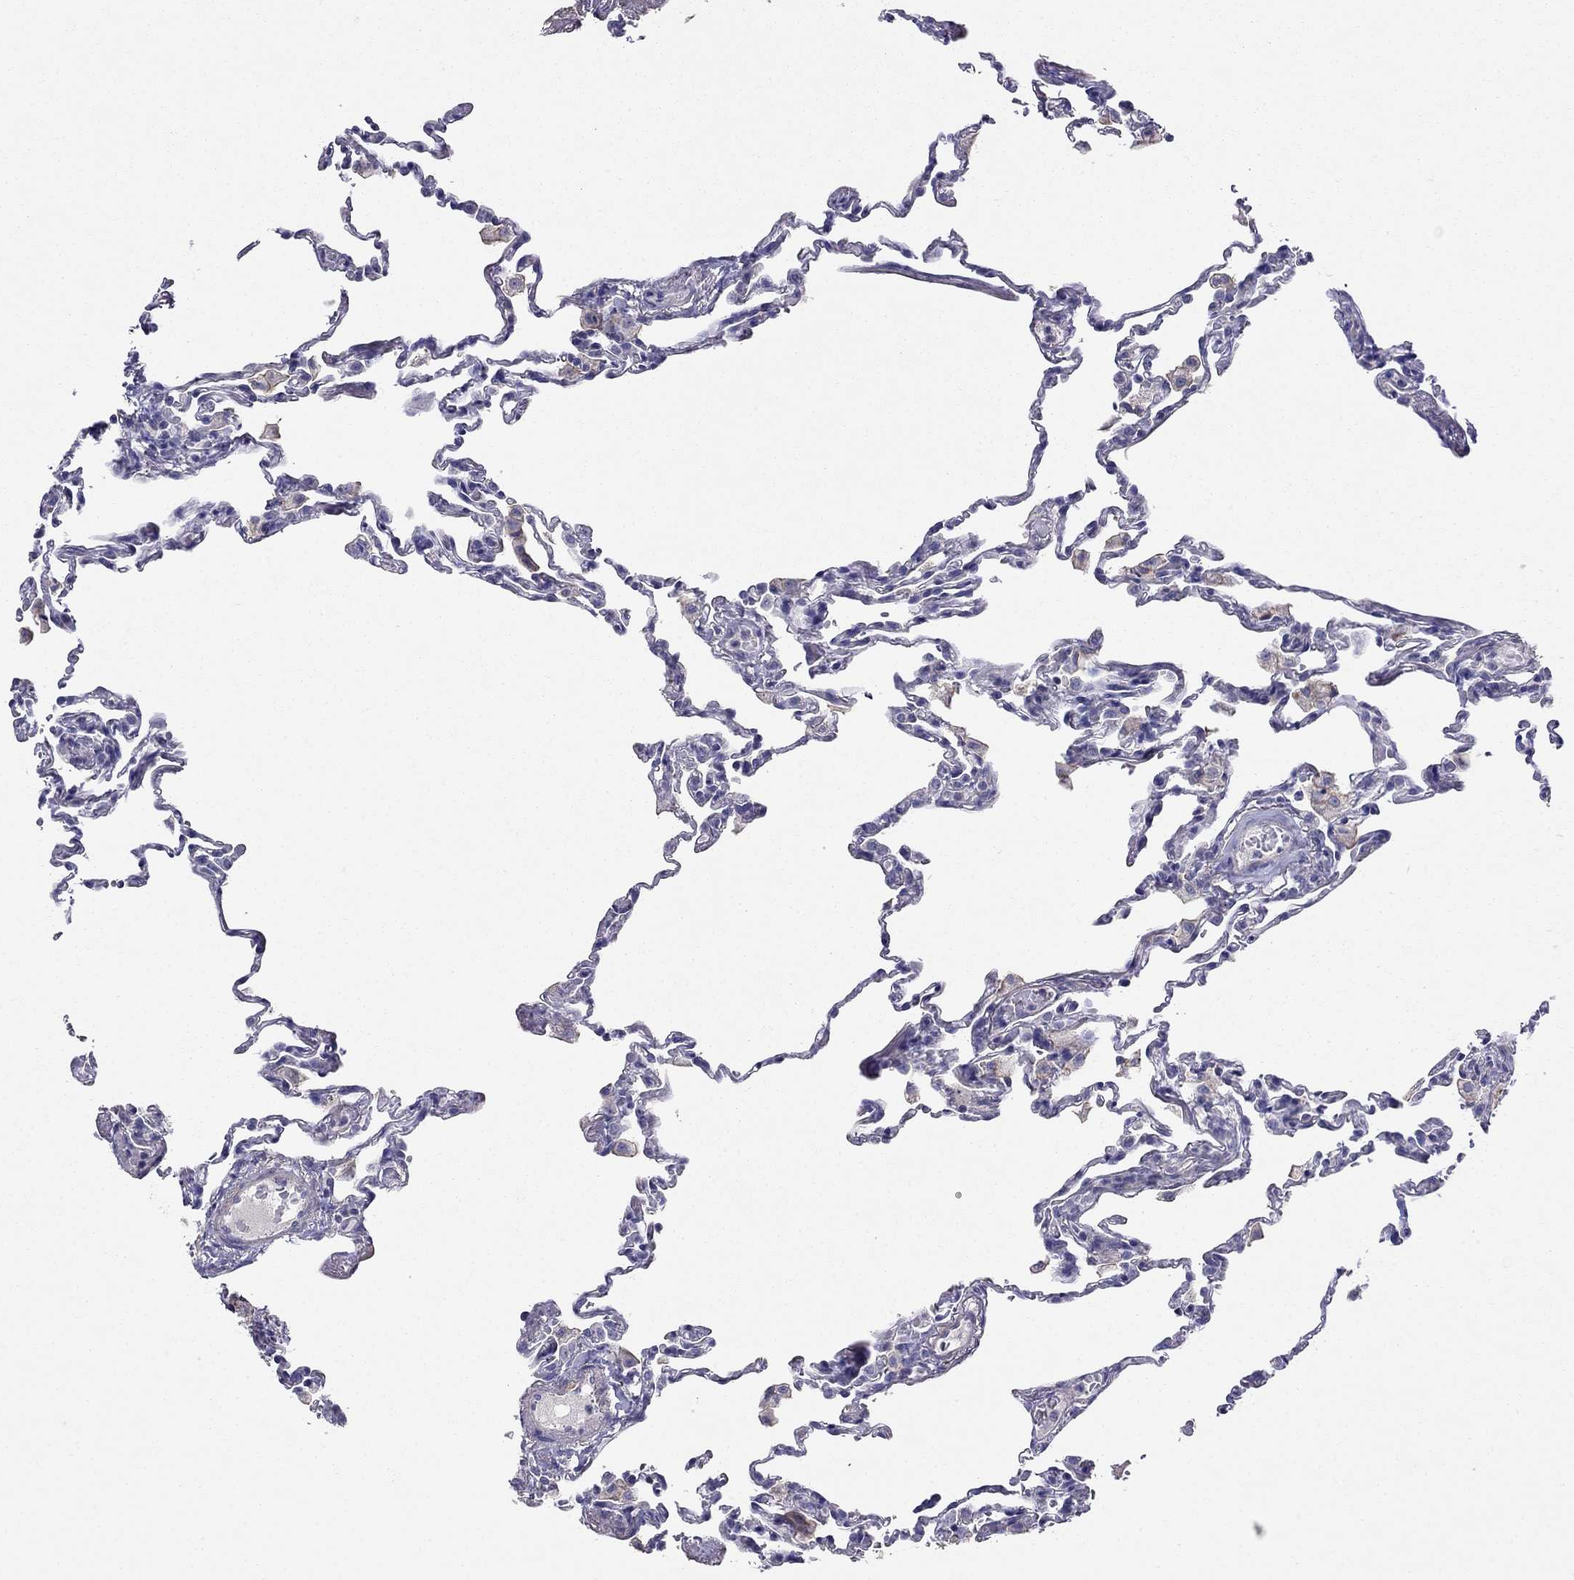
{"staining": {"intensity": "negative", "quantity": "none", "location": "none"}, "tissue": "lung", "cell_type": "Alveolar cells", "image_type": "normal", "snomed": [{"axis": "morphology", "description": "Normal tissue, NOS"}, {"axis": "topography", "description": "Lung"}], "caption": "The immunohistochemistry (IHC) micrograph has no significant positivity in alveolar cells of lung. (DAB immunohistochemistry (IHC) with hematoxylin counter stain).", "gene": "LY6H", "patient": {"sex": "female", "age": 57}}